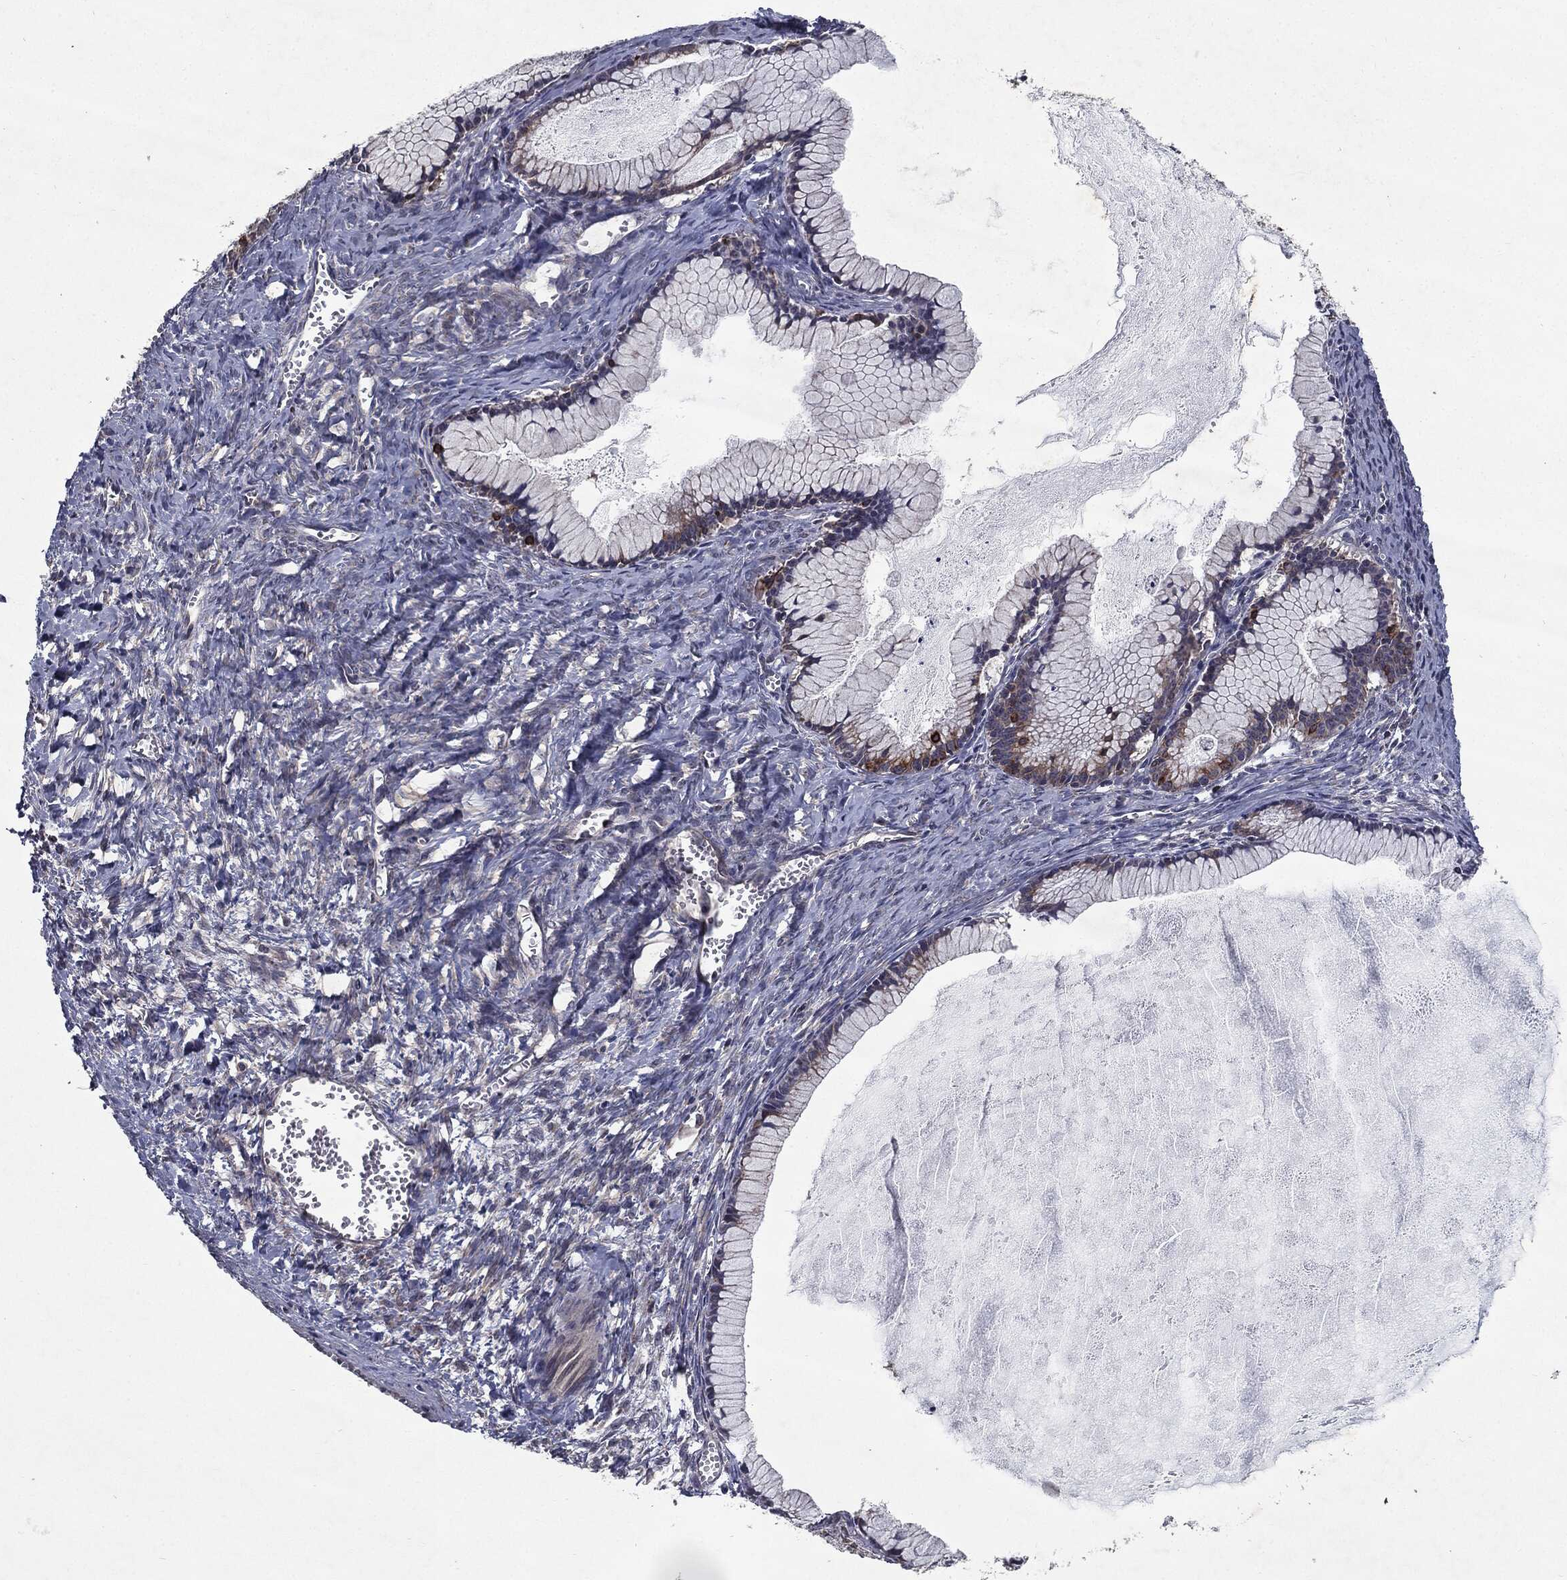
{"staining": {"intensity": "strong", "quantity": "25%-75%", "location": "cytoplasmic/membranous"}, "tissue": "ovarian cancer", "cell_type": "Tumor cells", "image_type": "cancer", "snomed": [{"axis": "morphology", "description": "Cystadenocarcinoma, mucinous, NOS"}, {"axis": "topography", "description": "Ovary"}], "caption": "Brown immunohistochemical staining in ovarian cancer reveals strong cytoplasmic/membranous positivity in about 25%-75% of tumor cells.", "gene": "HDAC5", "patient": {"sex": "female", "age": 41}}